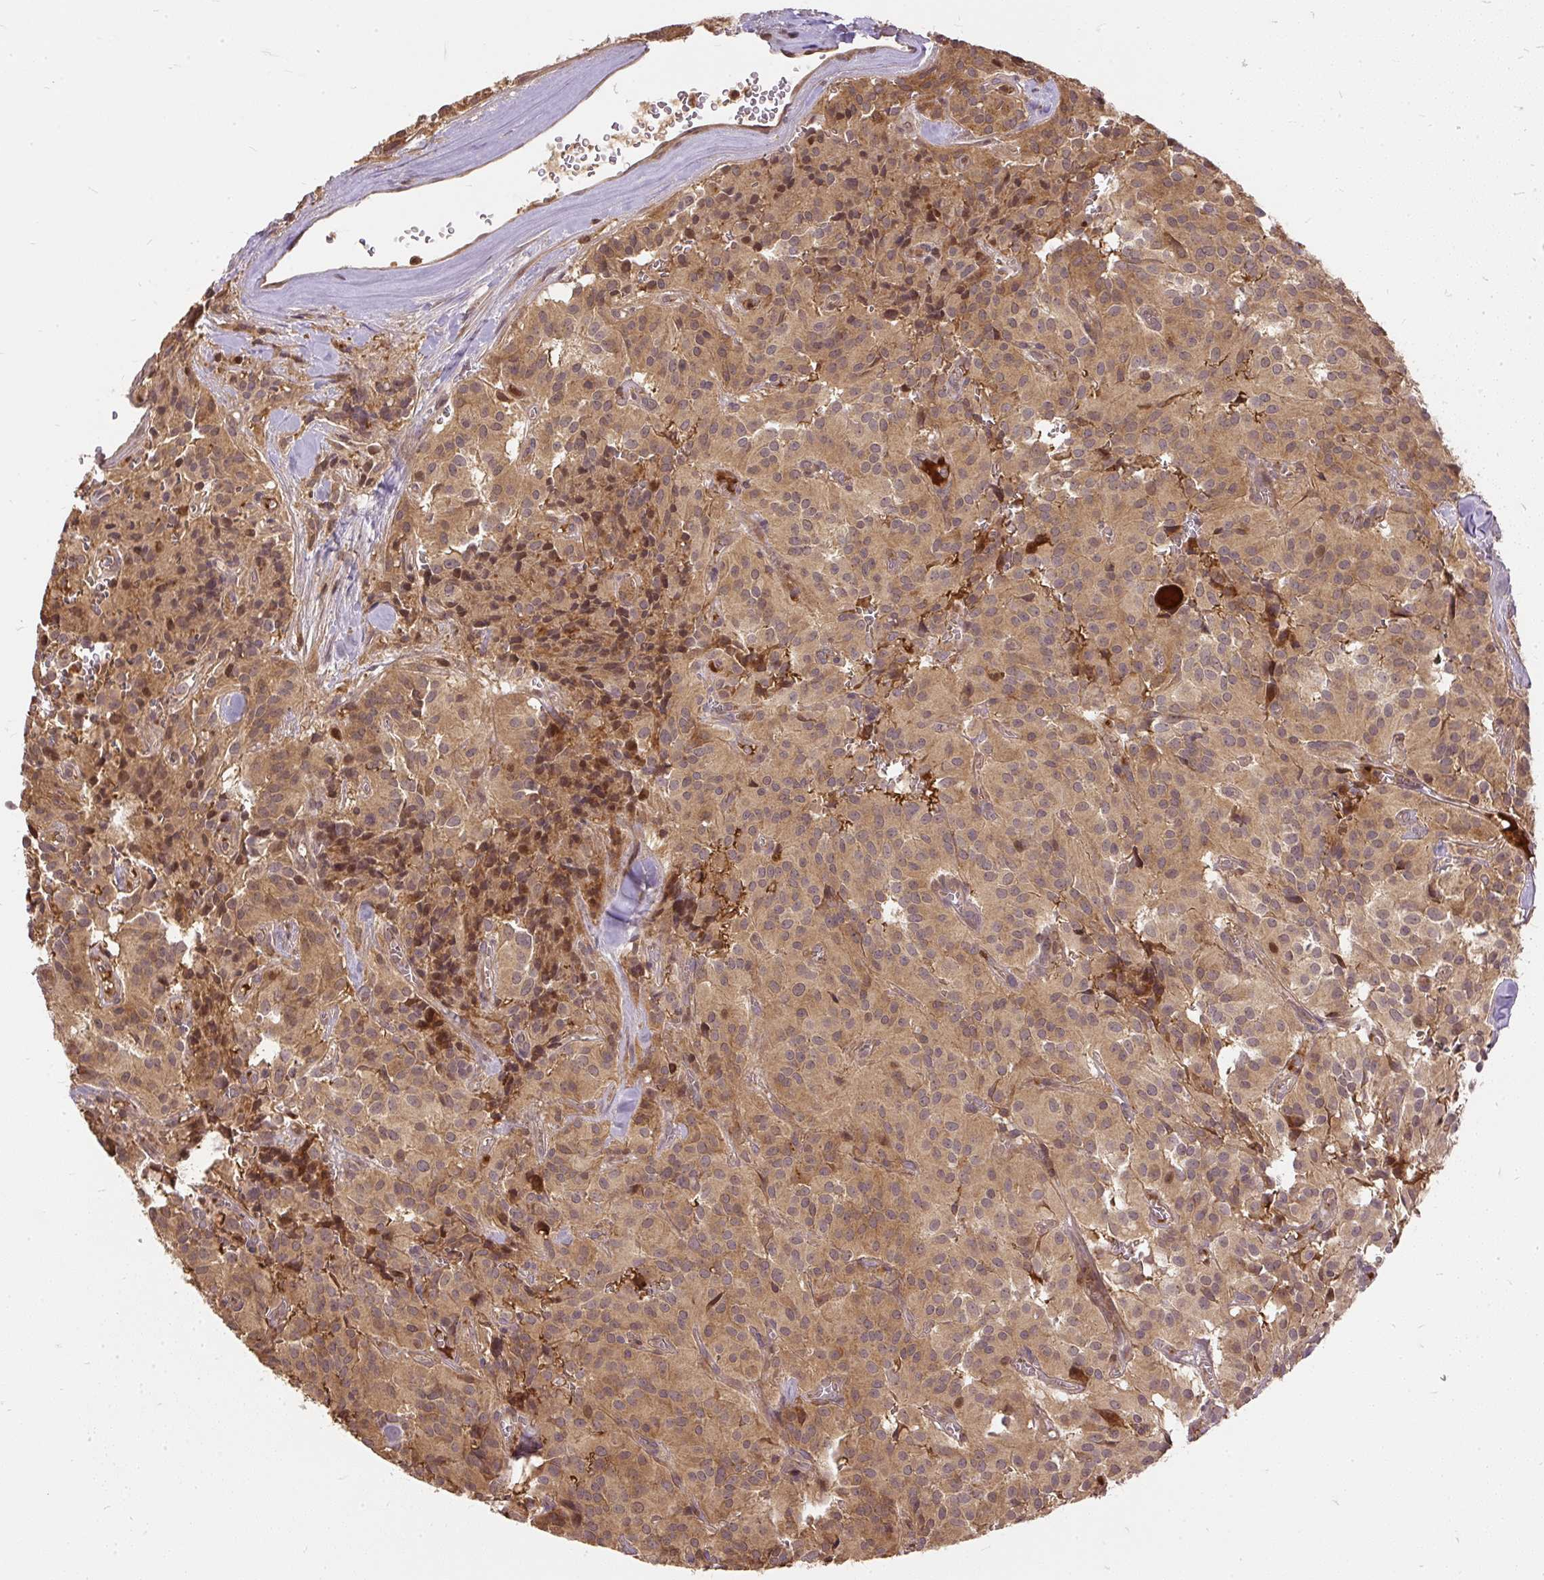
{"staining": {"intensity": "moderate", "quantity": ">75%", "location": "cytoplasmic/membranous"}, "tissue": "glioma", "cell_type": "Tumor cells", "image_type": "cancer", "snomed": [{"axis": "morphology", "description": "Glioma, malignant, Low grade"}, {"axis": "topography", "description": "Brain"}], "caption": "Human low-grade glioma (malignant) stained for a protein (brown) demonstrates moderate cytoplasmic/membranous positive positivity in approximately >75% of tumor cells.", "gene": "AP5S1", "patient": {"sex": "male", "age": 42}}